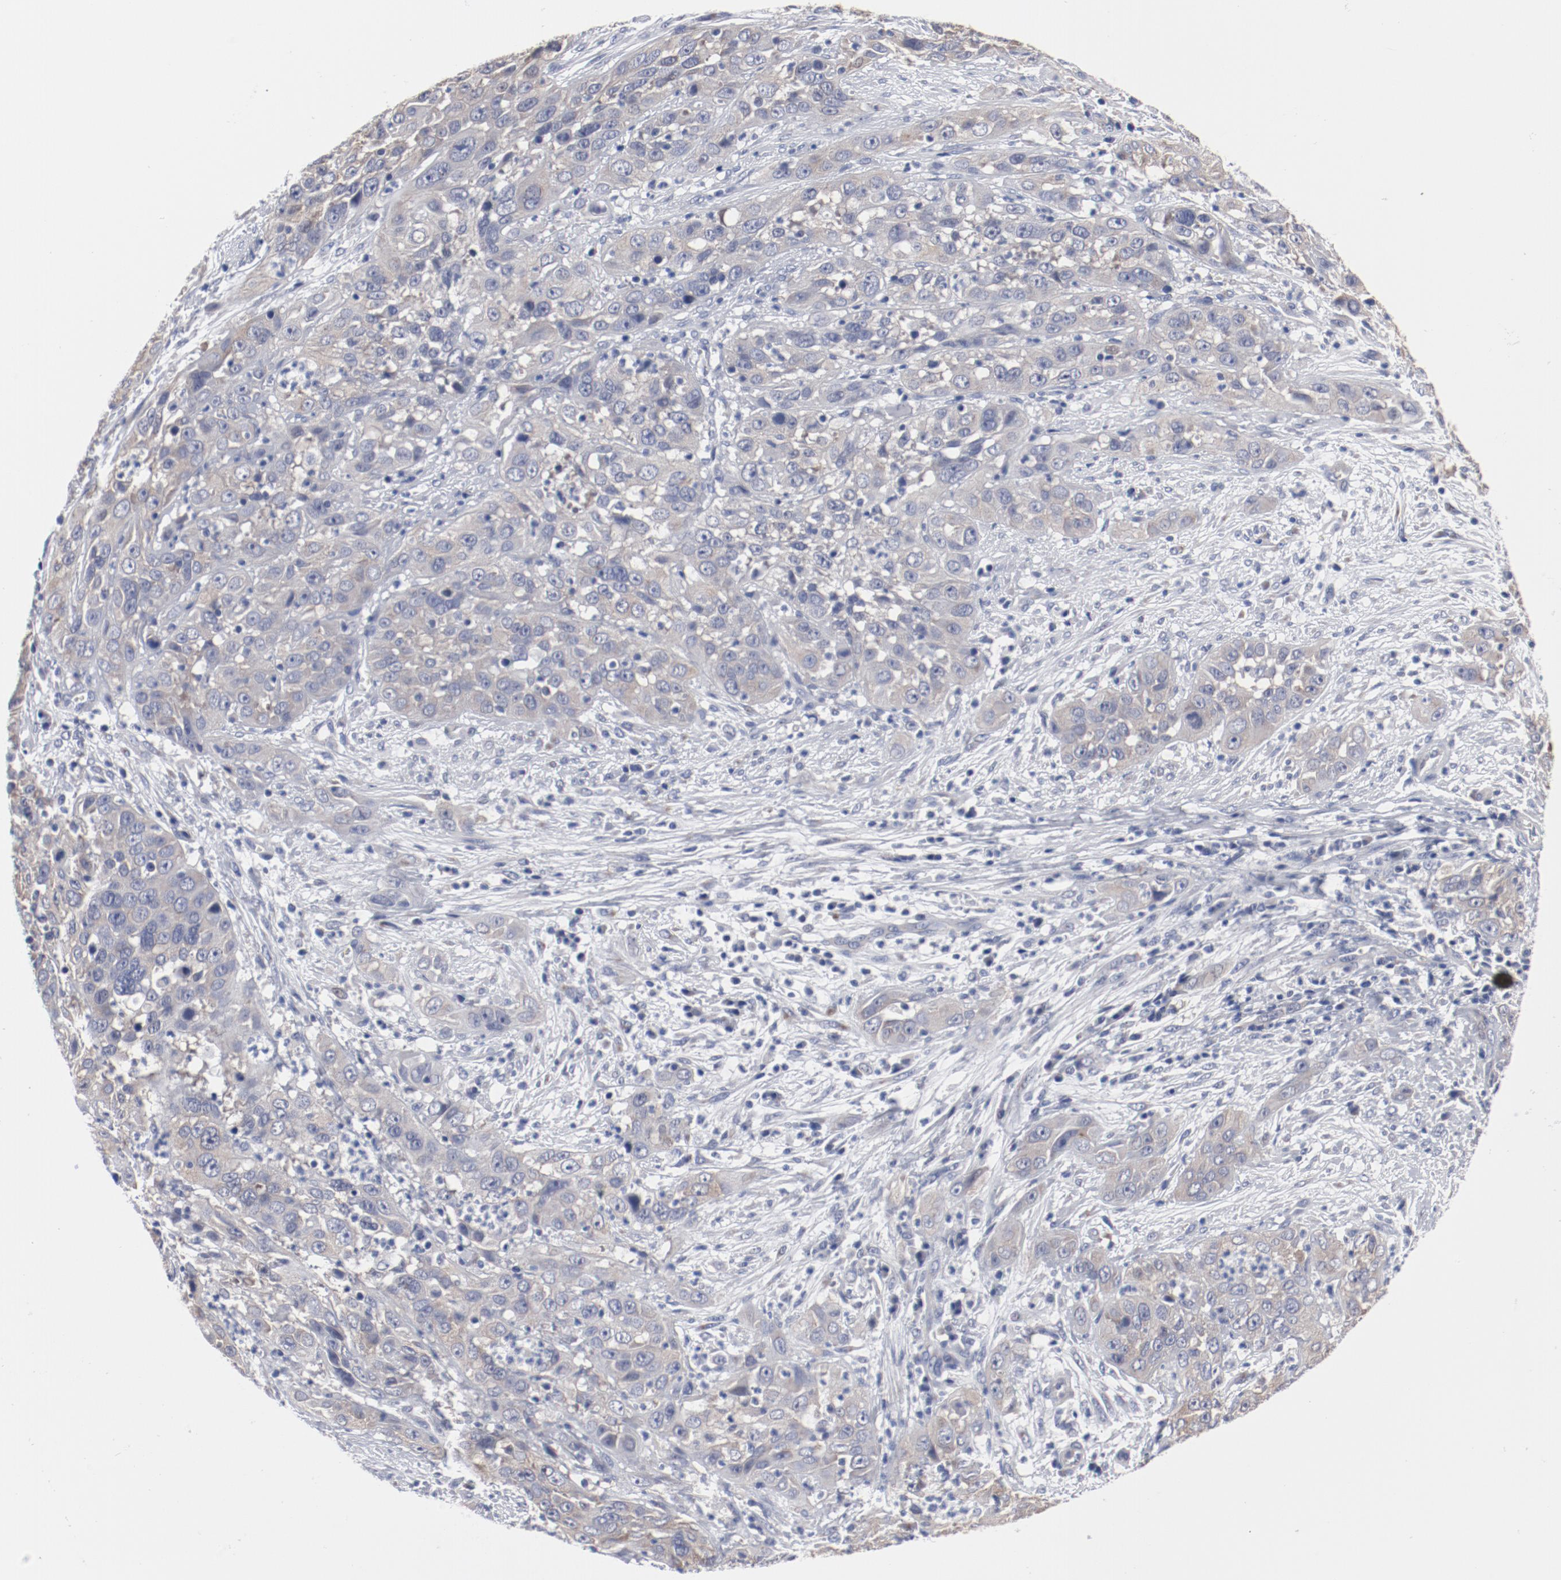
{"staining": {"intensity": "weak", "quantity": "25%-75%", "location": "cytoplasmic/membranous"}, "tissue": "cervical cancer", "cell_type": "Tumor cells", "image_type": "cancer", "snomed": [{"axis": "morphology", "description": "Squamous cell carcinoma, NOS"}, {"axis": "topography", "description": "Cervix"}], "caption": "Immunohistochemical staining of human cervical cancer (squamous cell carcinoma) displays low levels of weak cytoplasmic/membranous expression in approximately 25%-75% of tumor cells. The staining is performed using DAB (3,3'-diaminobenzidine) brown chromogen to label protein expression. The nuclei are counter-stained blue using hematoxylin.", "gene": "GPR143", "patient": {"sex": "female", "age": 32}}